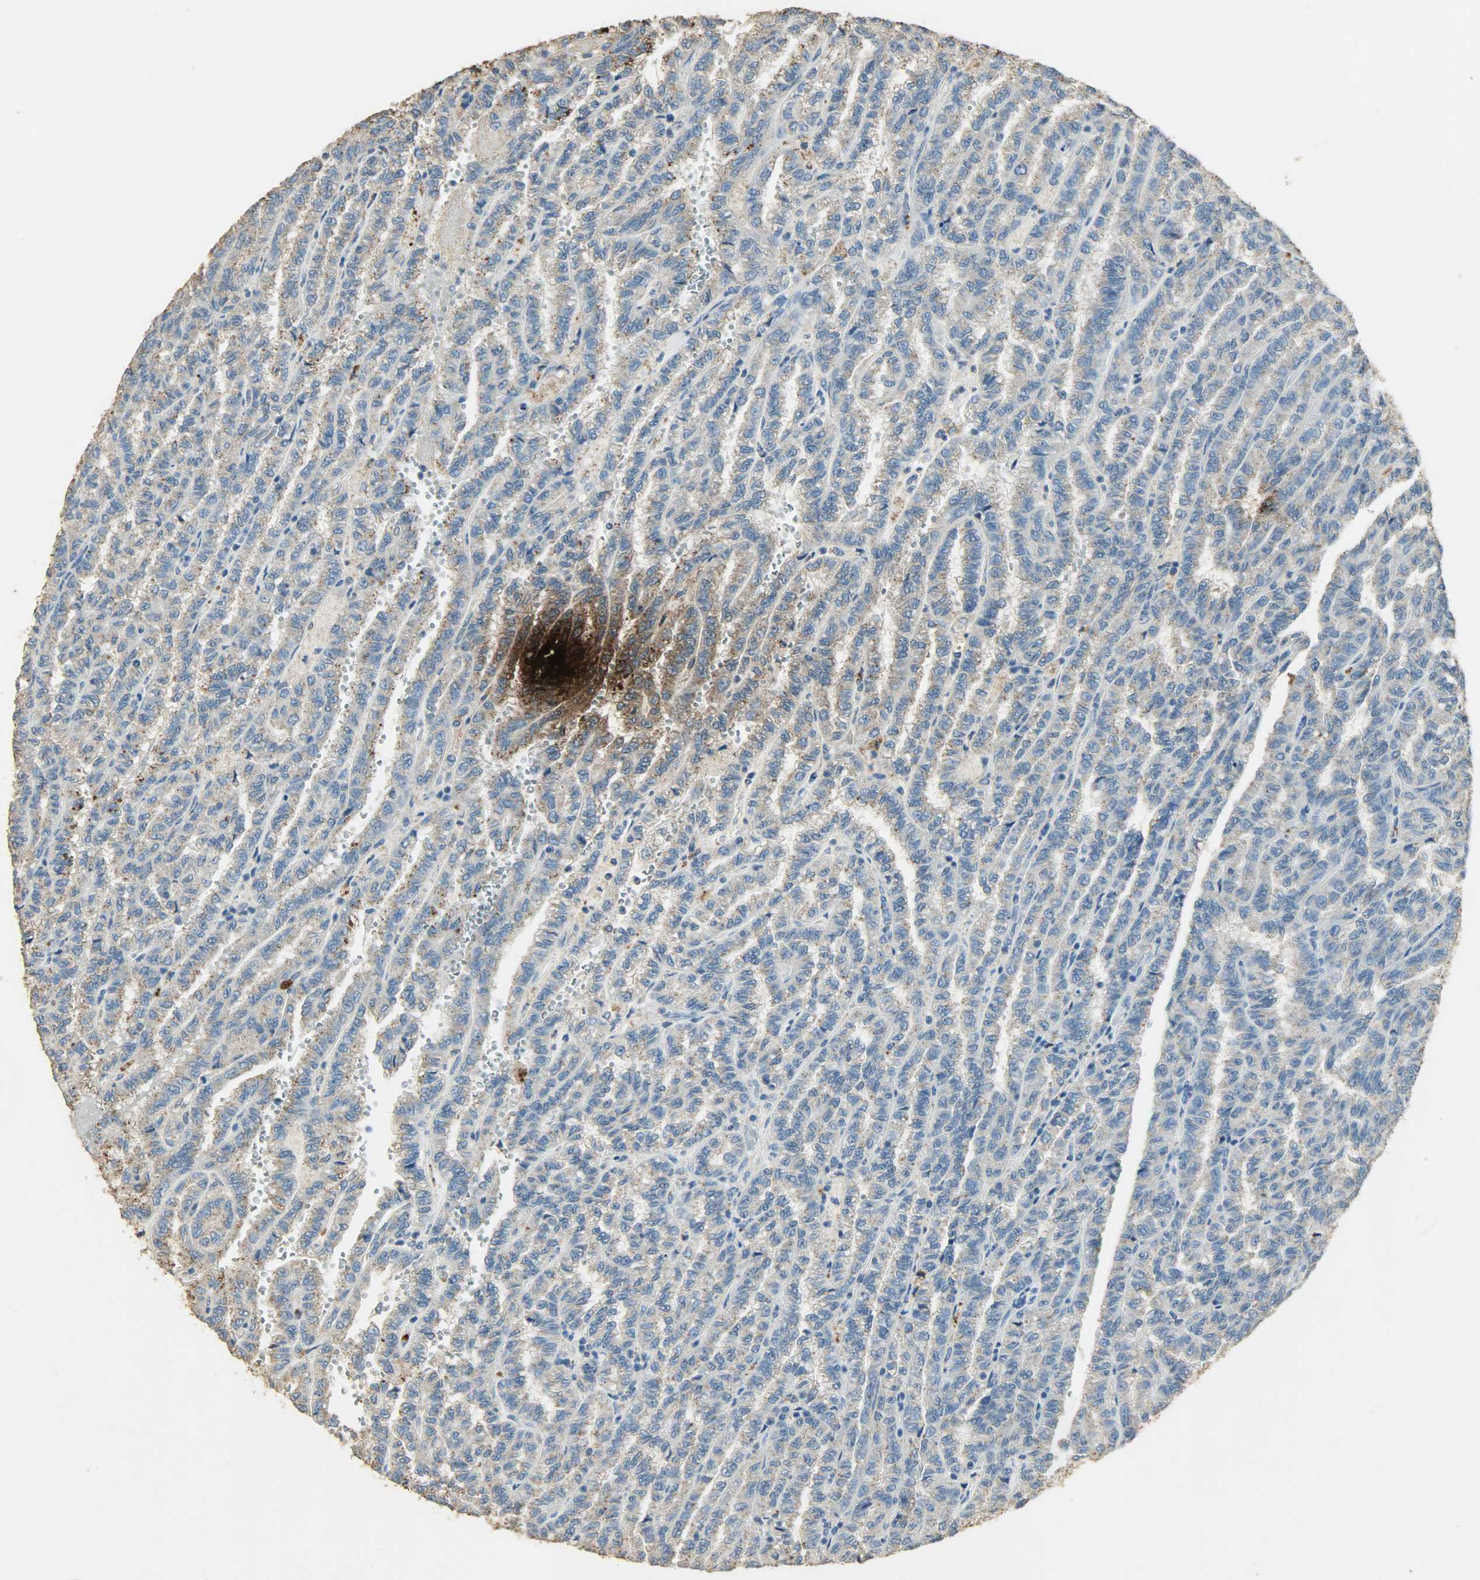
{"staining": {"intensity": "weak", "quantity": ">75%", "location": "cytoplasmic/membranous"}, "tissue": "renal cancer", "cell_type": "Tumor cells", "image_type": "cancer", "snomed": [{"axis": "morphology", "description": "Inflammation, NOS"}, {"axis": "morphology", "description": "Adenocarcinoma, NOS"}, {"axis": "topography", "description": "Kidney"}], "caption": "Weak cytoplasmic/membranous positivity for a protein is seen in about >75% of tumor cells of renal cancer (adenocarcinoma) using immunohistochemistry (IHC).", "gene": "ASB9", "patient": {"sex": "male", "age": 68}}